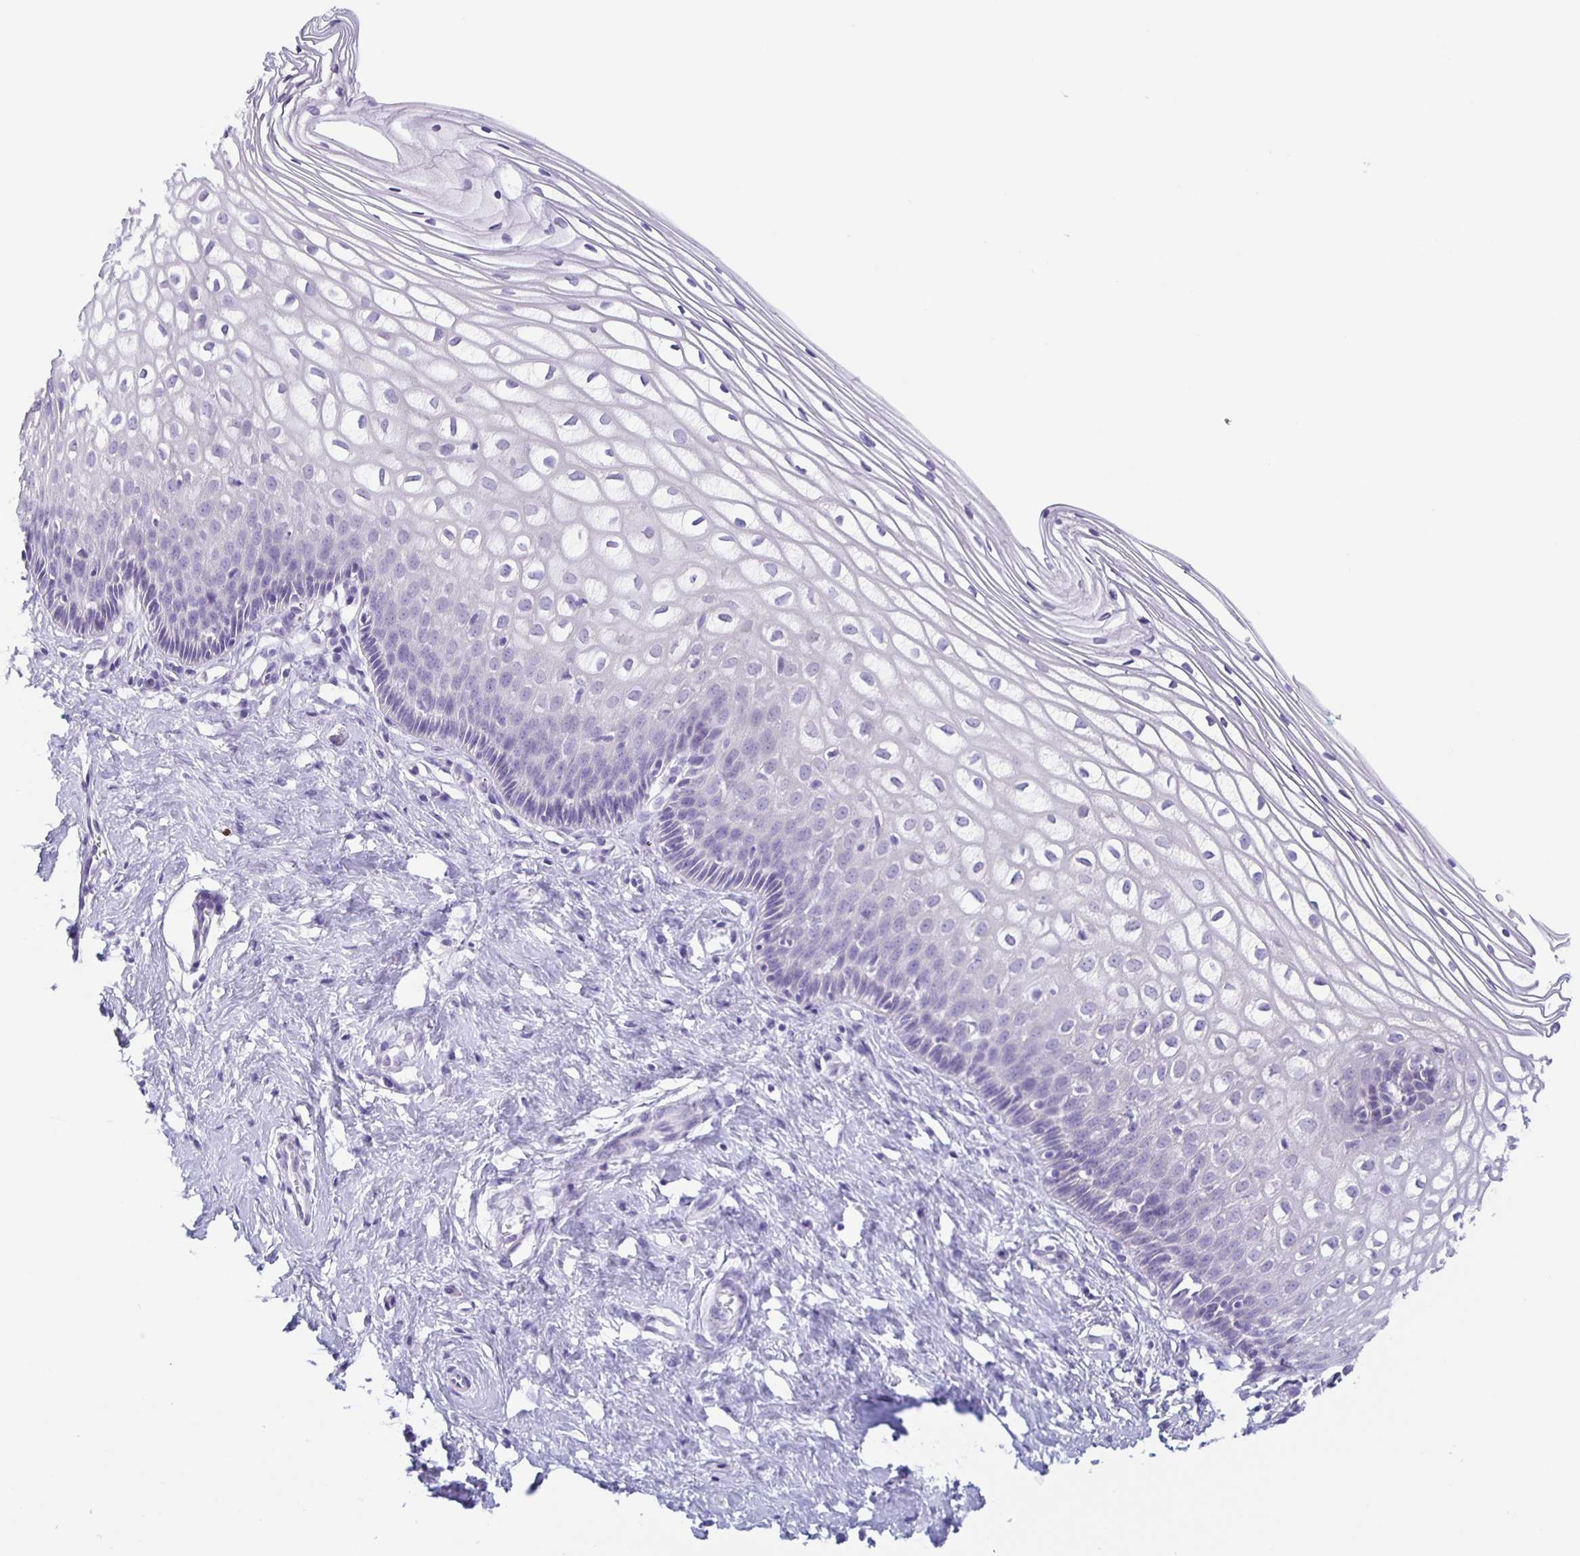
{"staining": {"intensity": "negative", "quantity": "none", "location": "none"}, "tissue": "cervix", "cell_type": "Glandular cells", "image_type": "normal", "snomed": [{"axis": "morphology", "description": "Normal tissue, NOS"}, {"axis": "topography", "description": "Cervix"}], "caption": "Immunohistochemistry of benign human cervix exhibits no staining in glandular cells.", "gene": "TGIF2LX", "patient": {"sex": "female", "age": 36}}